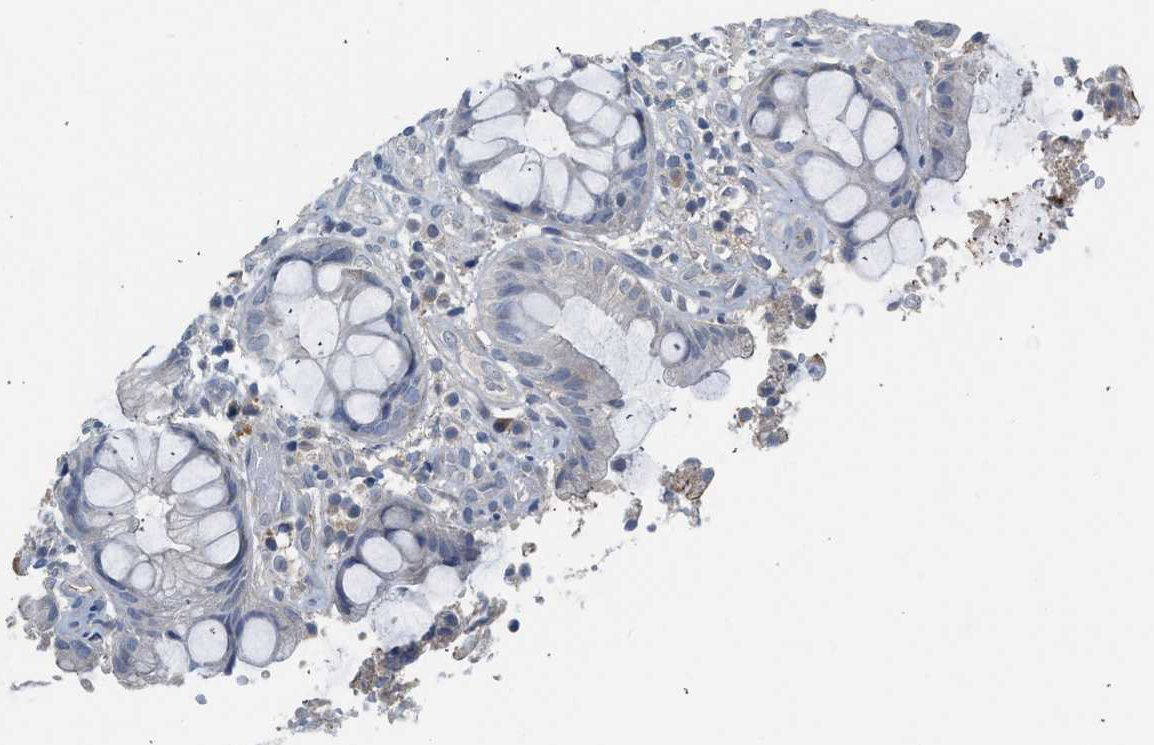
{"staining": {"intensity": "negative", "quantity": "none", "location": "none"}, "tissue": "colorectal cancer", "cell_type": "Tumor cells", "image_type": "cancer", "snomed": [{"axis": "morphology", "description": "Adenocarcinoma, NOS"}, {"axis": "topography", "description": "Colon"}], "caption": "An immunohistochemistry image of colorectal cancer is shown. There is no staining in tumor cells of colorectal cancer. (DAB immunohistochemistry visualized using brightfield microscopy, high magnification).", "gene": "CSF3R", "patient": {"sex": "female", "age": 57}}